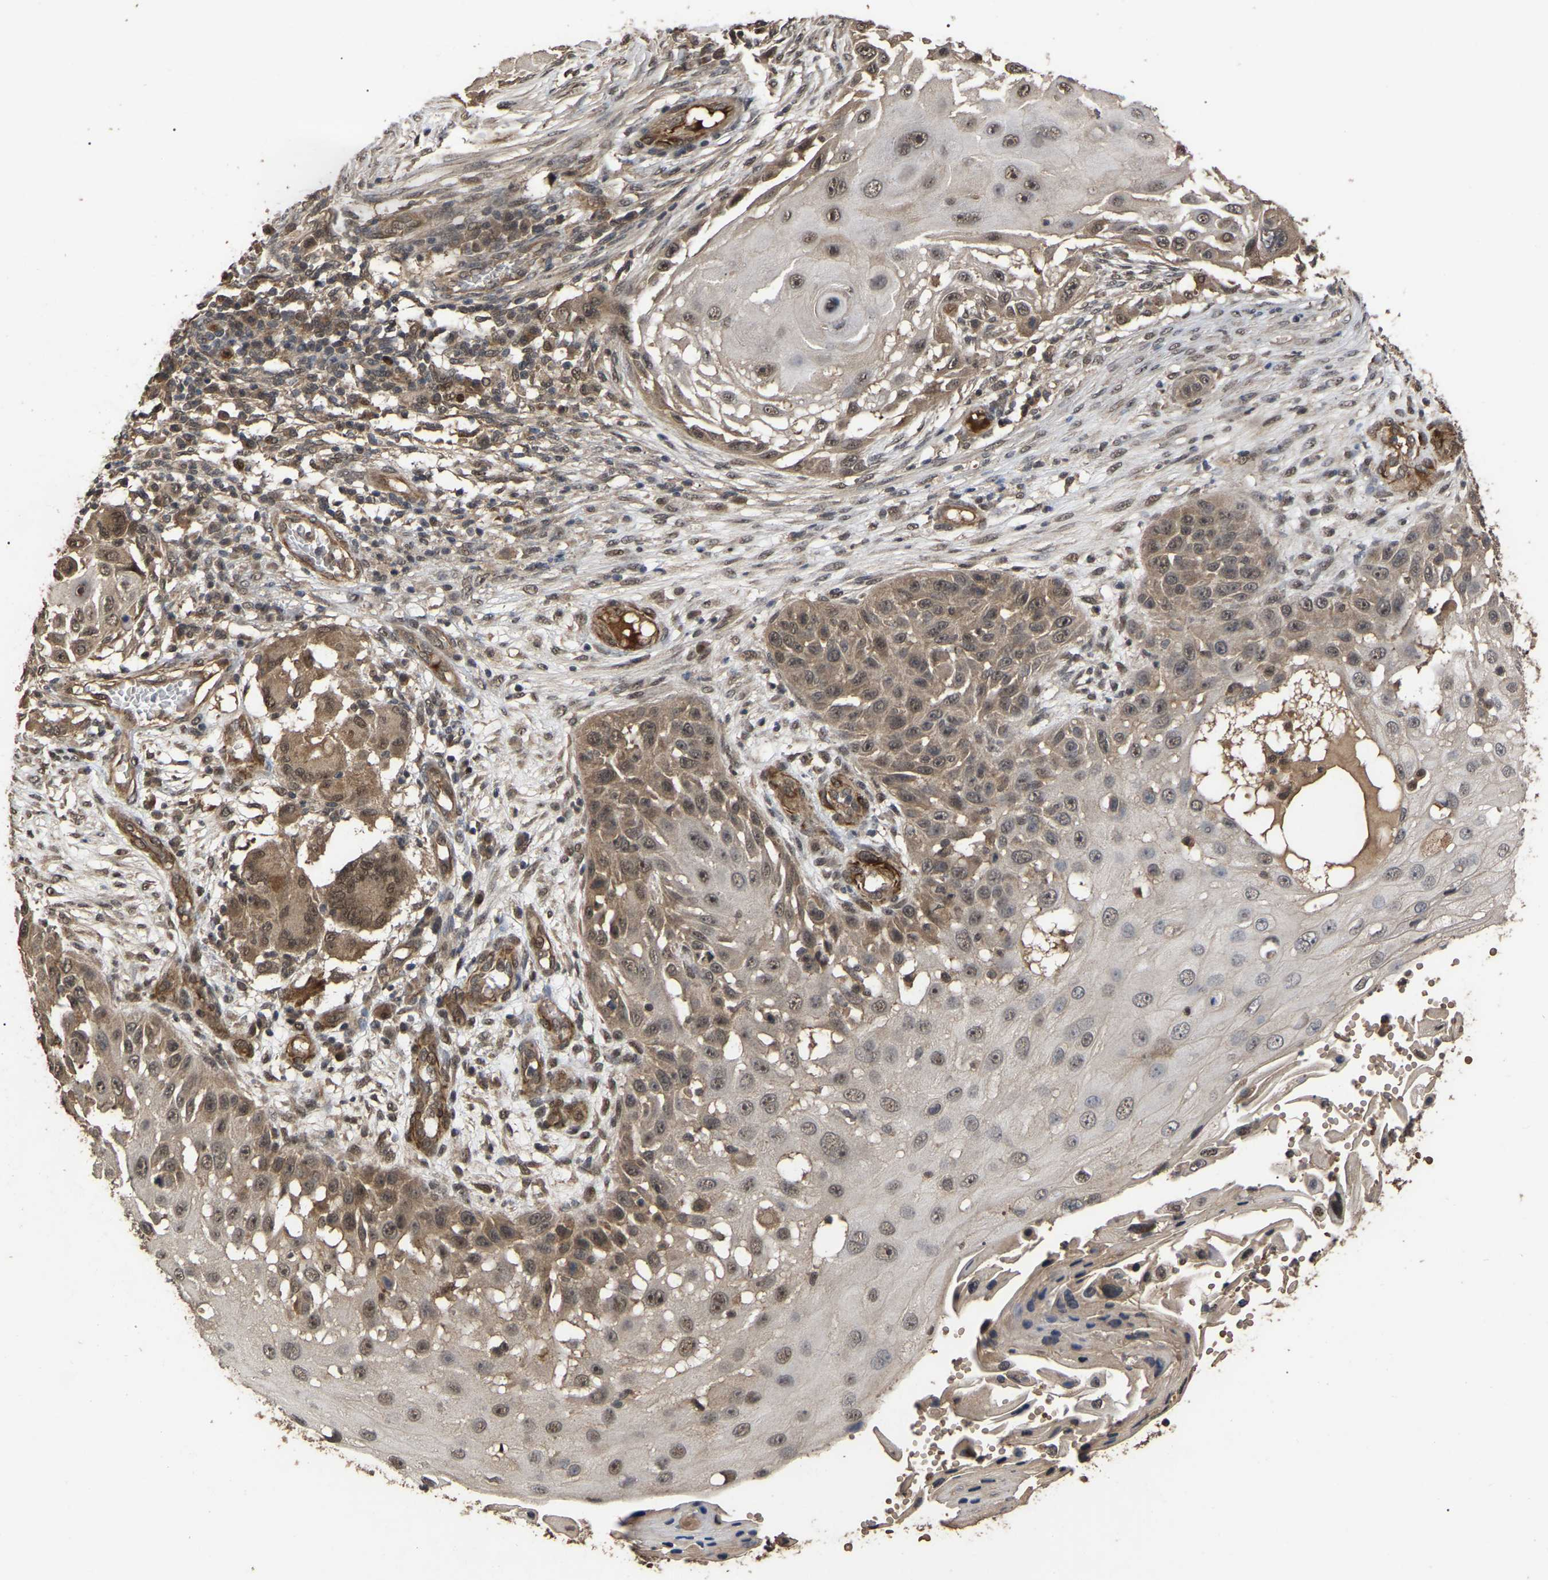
{"staining": {"intensity": "moderate", "quantity": "25%-75%", "location": "cytoplasmic/membranous,nuclear"}, "tissue": "skin cancer", "cell_type": "Tumor cells", "image_type": "cancer", "snomed": [{"axis": "morphology", "description": "Squamous cell carcinoma, NOS"}, {"axis": "topography", "description": "Skin"}], "caption": "Skin squamous cell carcinoma stained with a brown dye exhibits moderate cytoplasmic/membranous and nuclear positive positivity in about 25%-75% of tumor cells.", "gene": "FAM161B", "patient": {"sex": "female", "age": 44}}